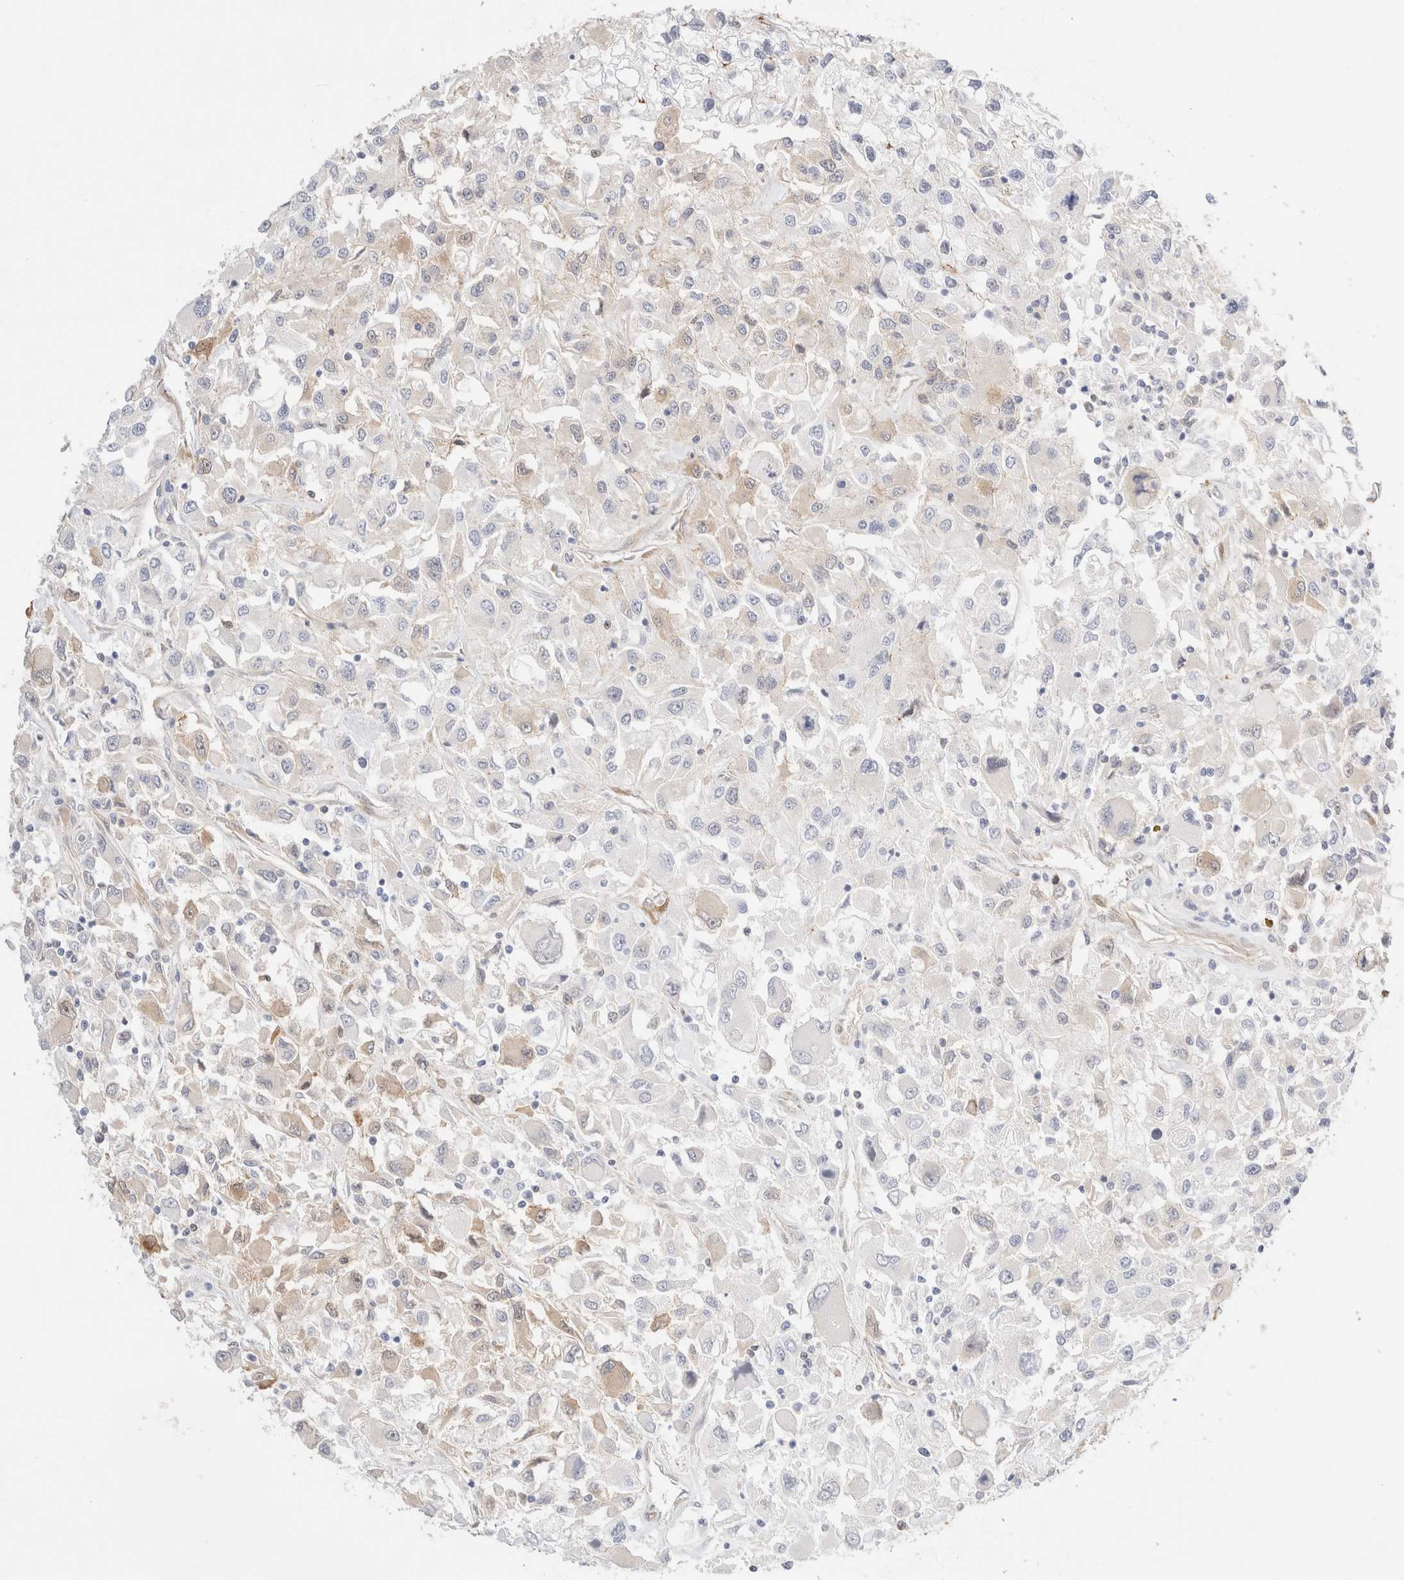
{"staining": {"intensity": "negative", "quantity": "none", "location": "none"}, "tissue": "renal cancer", "cell_type": "Tumor cells", "image_type": "cancer", "snomed": [{"axis": "morphology", "description": "Adenocarcinoma, NOS"}, {"axis": "topography", "description": "Kidney"}], "caption": "High magnification brightfield microscopy of adenocarcinoma (renal) stained with DAB (3,3'-diaminobenzidine) (brown) and counterstained with hematoxylin (blue): tumor cells show no significant staining.", "gene": "LMCD1", "patient": {"sex": "female", "age": 52}}